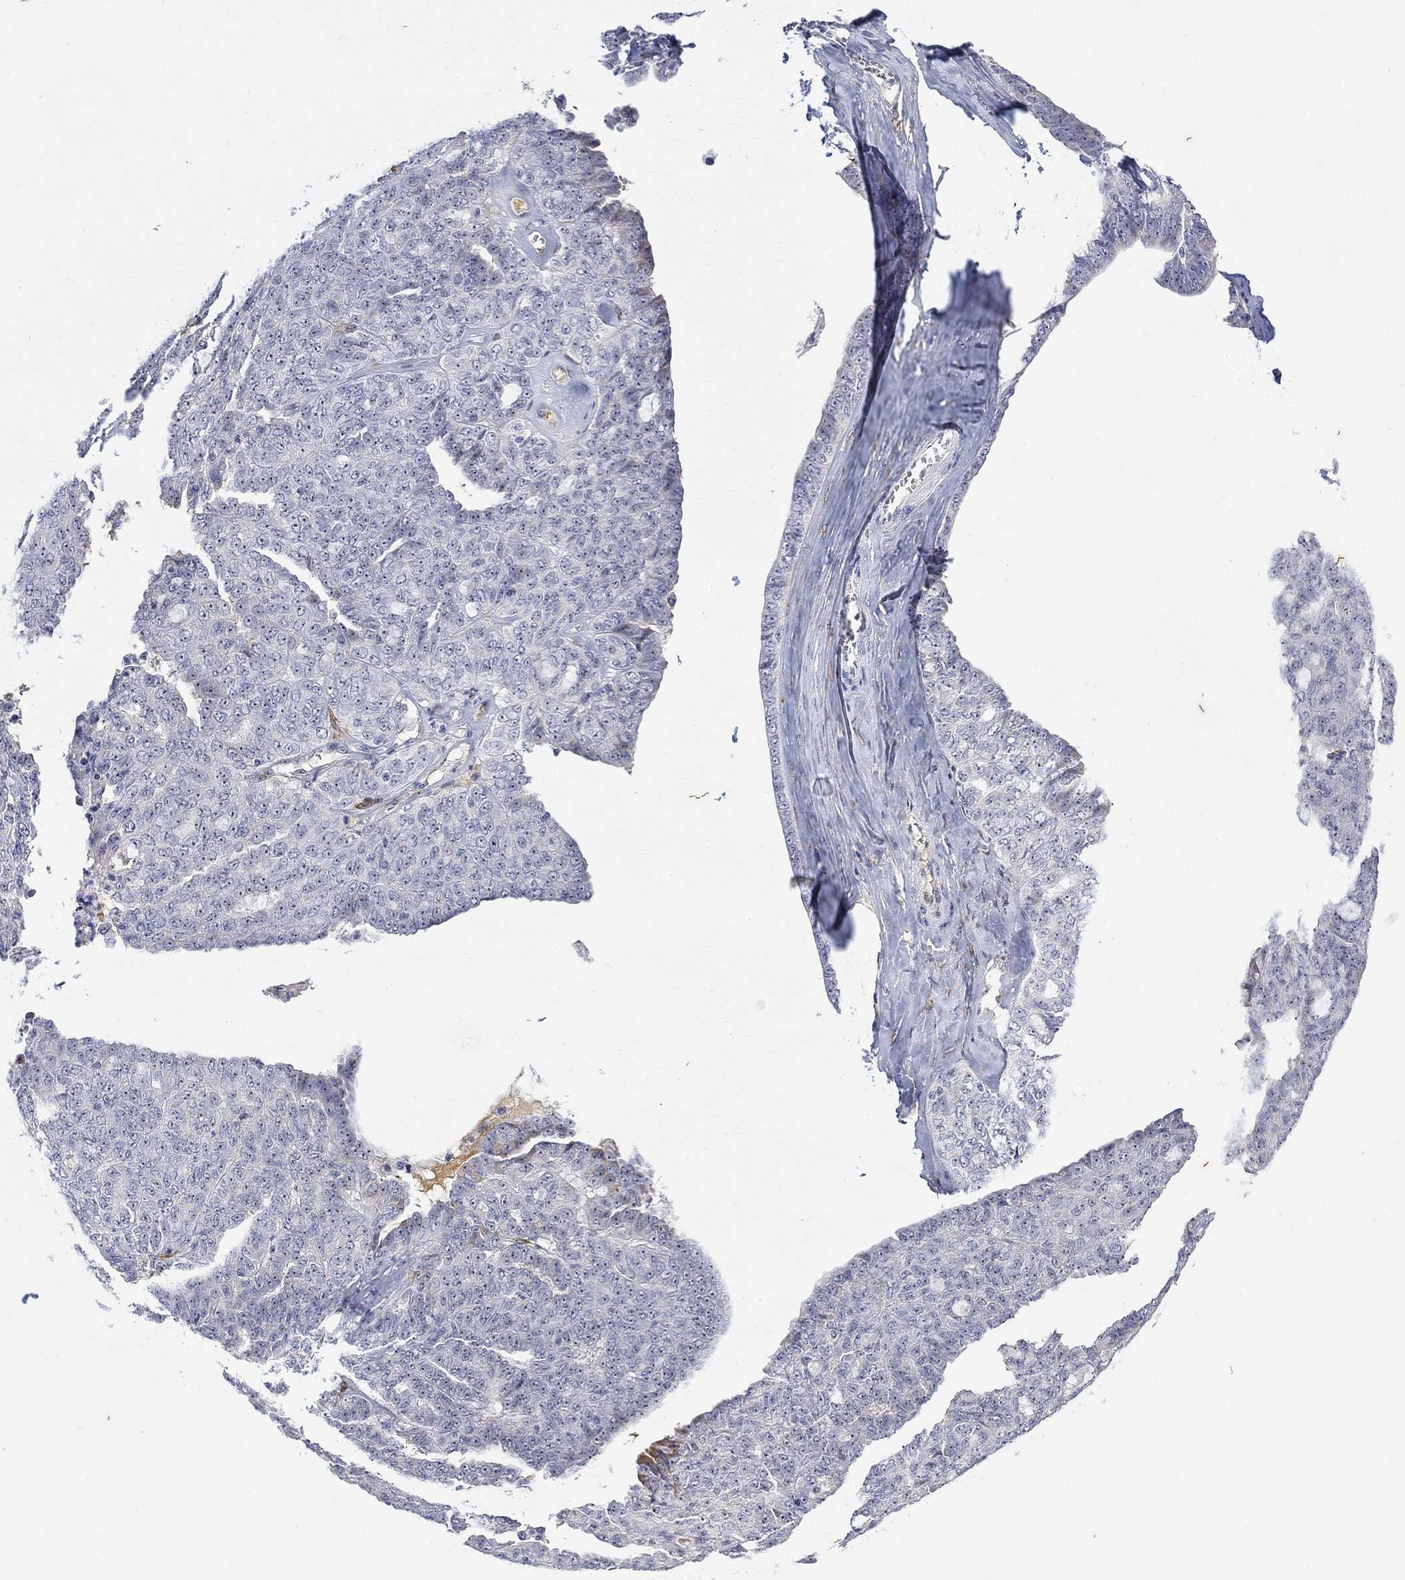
{"staining": {"intensity": "negative", "quantity": "none", "location": "none"}, "tissue": "ovarian cancer", "cell_type": "Tumor cells", "image_type": "cancer", "snomed": [{"axis": "morphology", "description": "Cystadenocarcinoma, serous, NOS"}, {"axis": "topography", "description": "Ovary"}], "caption": "A micrograph of human ovarian serous cystadenocarcinoma is negative for staining in tumor cells. (Immunohistochemistry (ihc), brightfield microscopy, high magnification).", "gene": "FNDC5", "patient": {"sex": "female", "age": 71}}